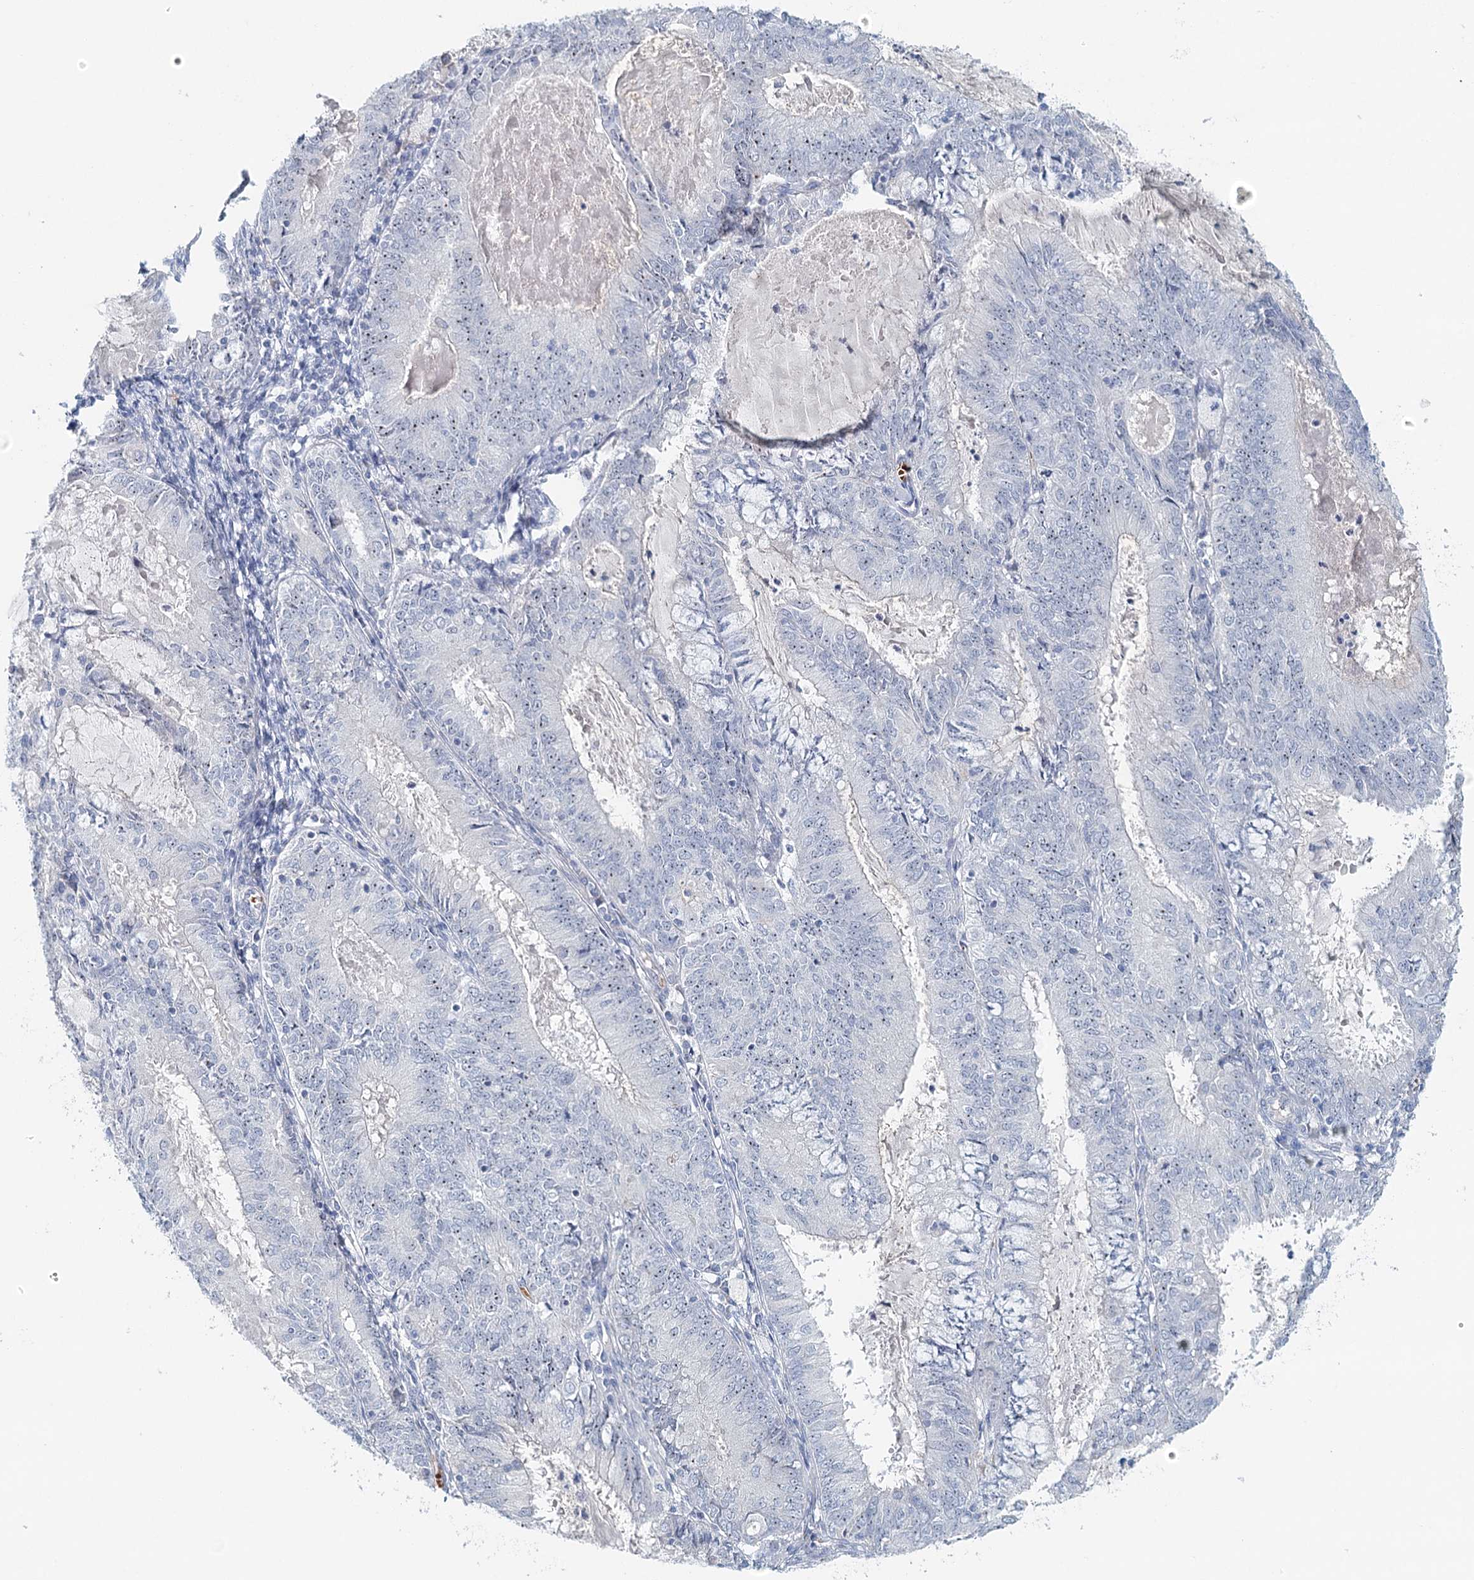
{"staining": {"intensity": "negative", "quantity": "none", "location": "none"}, "tissue": "endometrial cancer", "cell_type": "Tumor cells", "image_type": "cancer", "snomed": [{"axis": "morphology", "description": "Adenocarcinoma, NOS"}, {"axis": "topography", "description": "Endometrium"}], "caption": "There is no significant positivity in tumor cells of endometrial cancer. (DAB immunohistochemistry with hematoxylin counter stain).", "gene": "RBM43", "patient": {"sex": "female", "age": 57}}